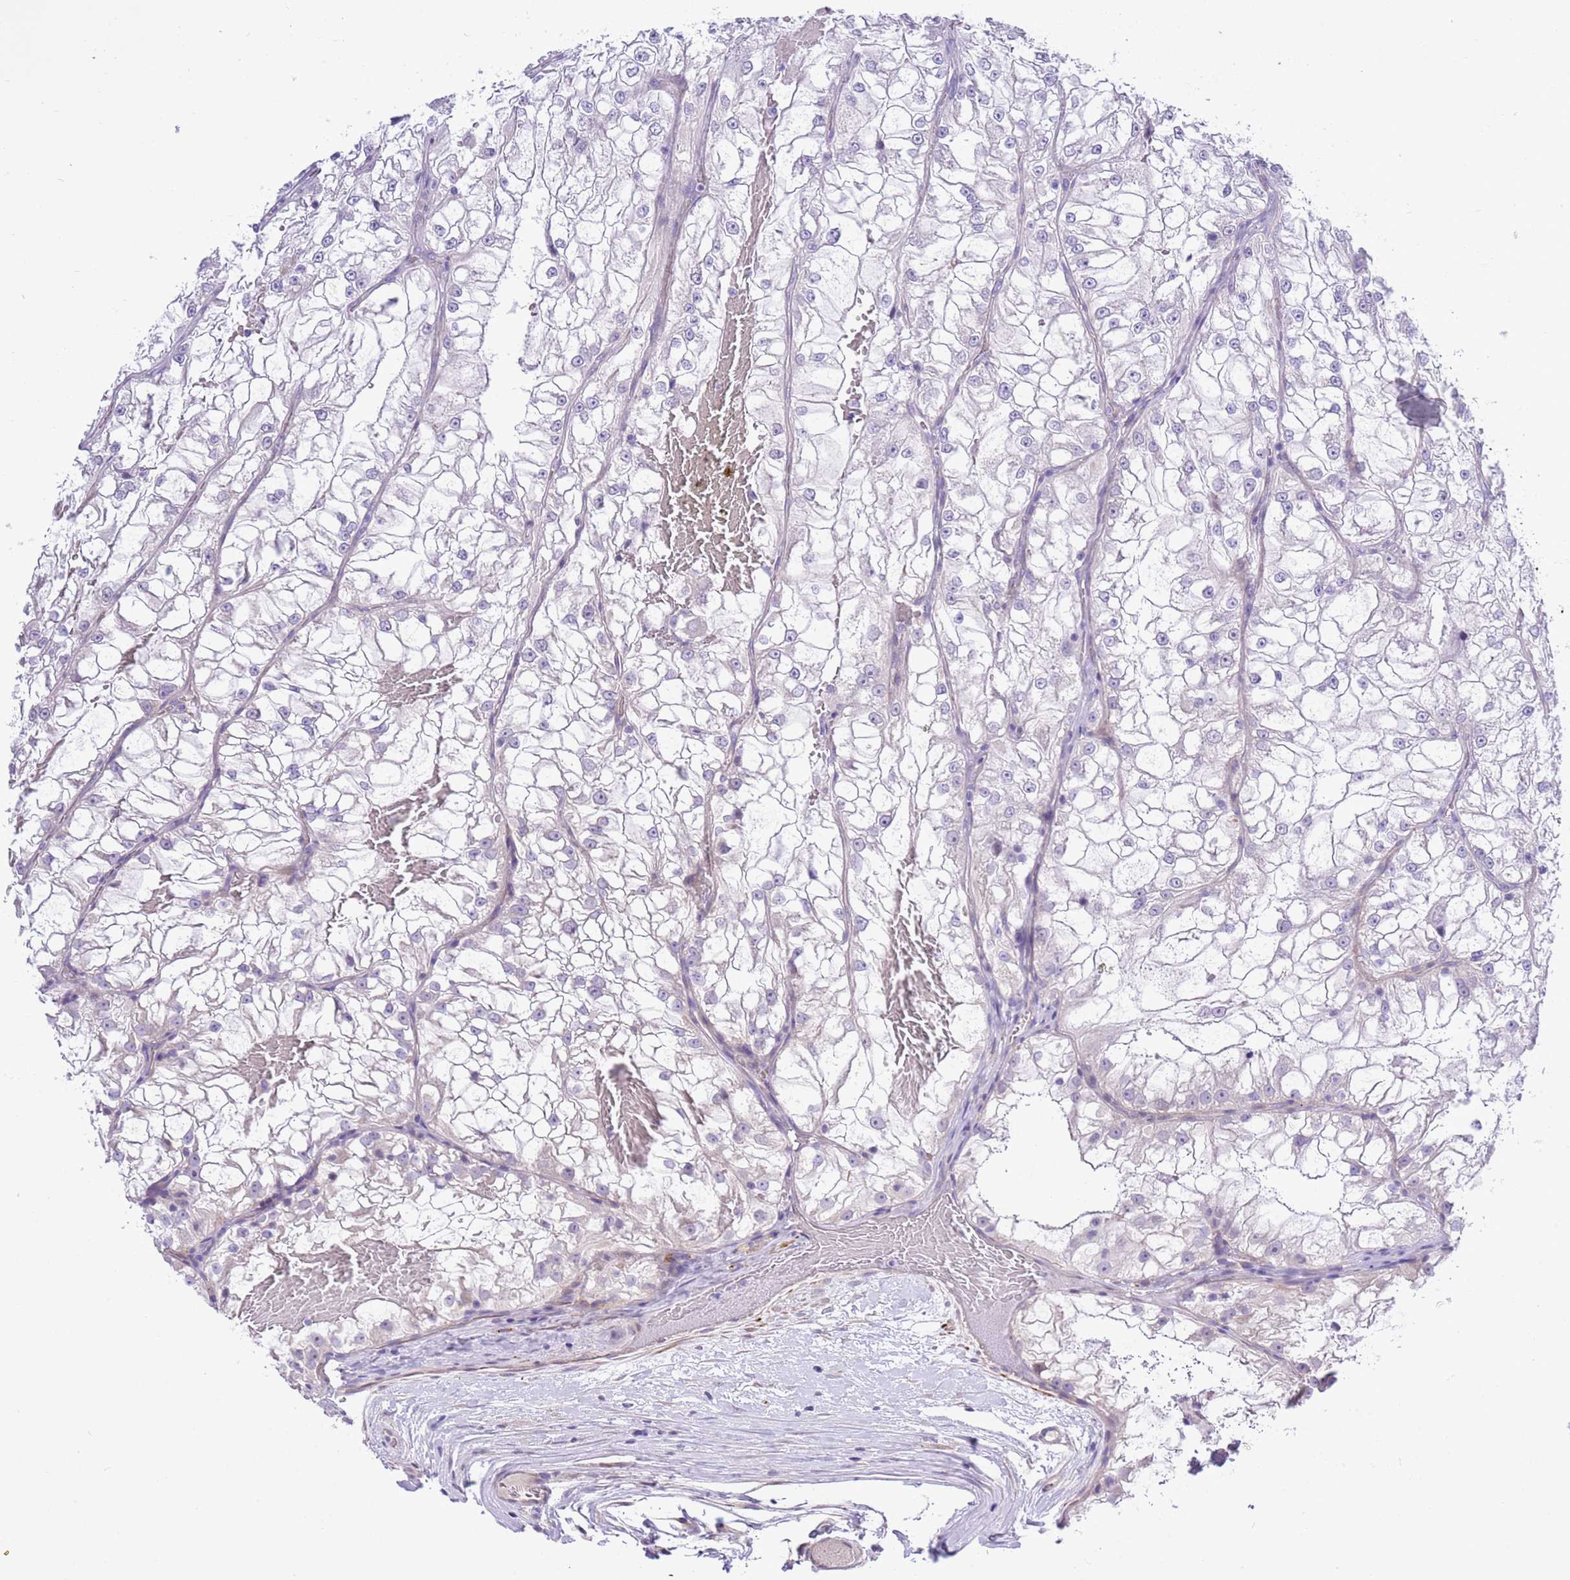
{"staining": {"intensity": "negative", "quantity": "none", "location": "none"}, "tissue": "renal cancer", "cell_type": "Tumor cells", "image_type": "cancer", "snomed": [{"axis": "morphology", "description": "Adenocarcinoma, NOS"}, {"axis": "topography", "description": "Kidney"}], "caption": "The histopathology image shows no staining of tumor cells in renal cancer (adenocarcinoma).", "gene": "NET1", "patient": {"sex": "female", "age": 72}}